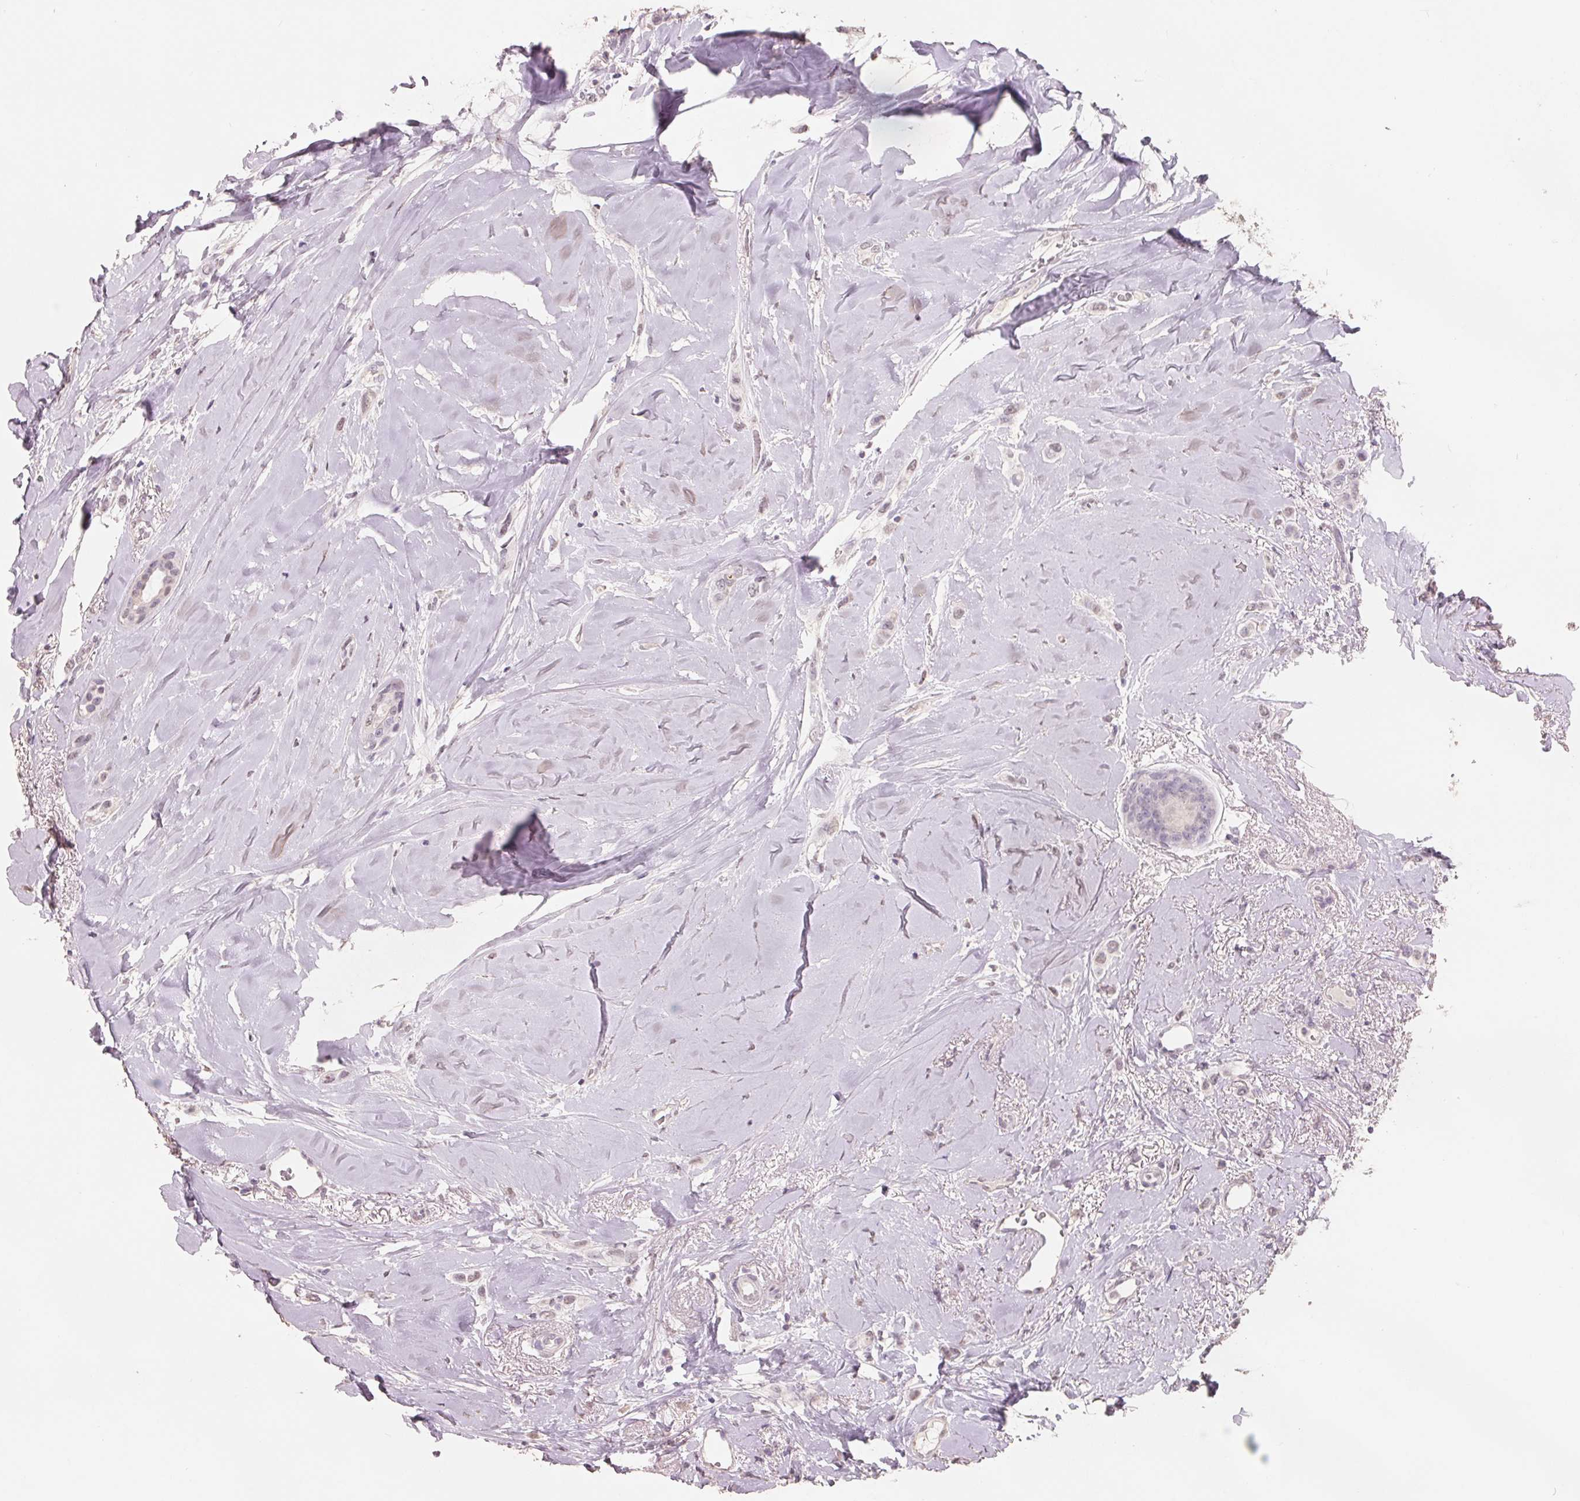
{"staining": {"intensity": "negative", "quantity": "none", "location": "none"}, "tissue": "breast cancer", "cell_type": "Tumor cells", "image_type": "cancer", "snomed": [{"axis": "morphology", "description": "Lobular carcinoma"}, {"axis": "topography", "description": "Breast"}], "caption": "IHC of breast cancer reveals no staining in tumor cells.", "gene": "FTCD", "patient": {"sex": "female", "age": 66}}